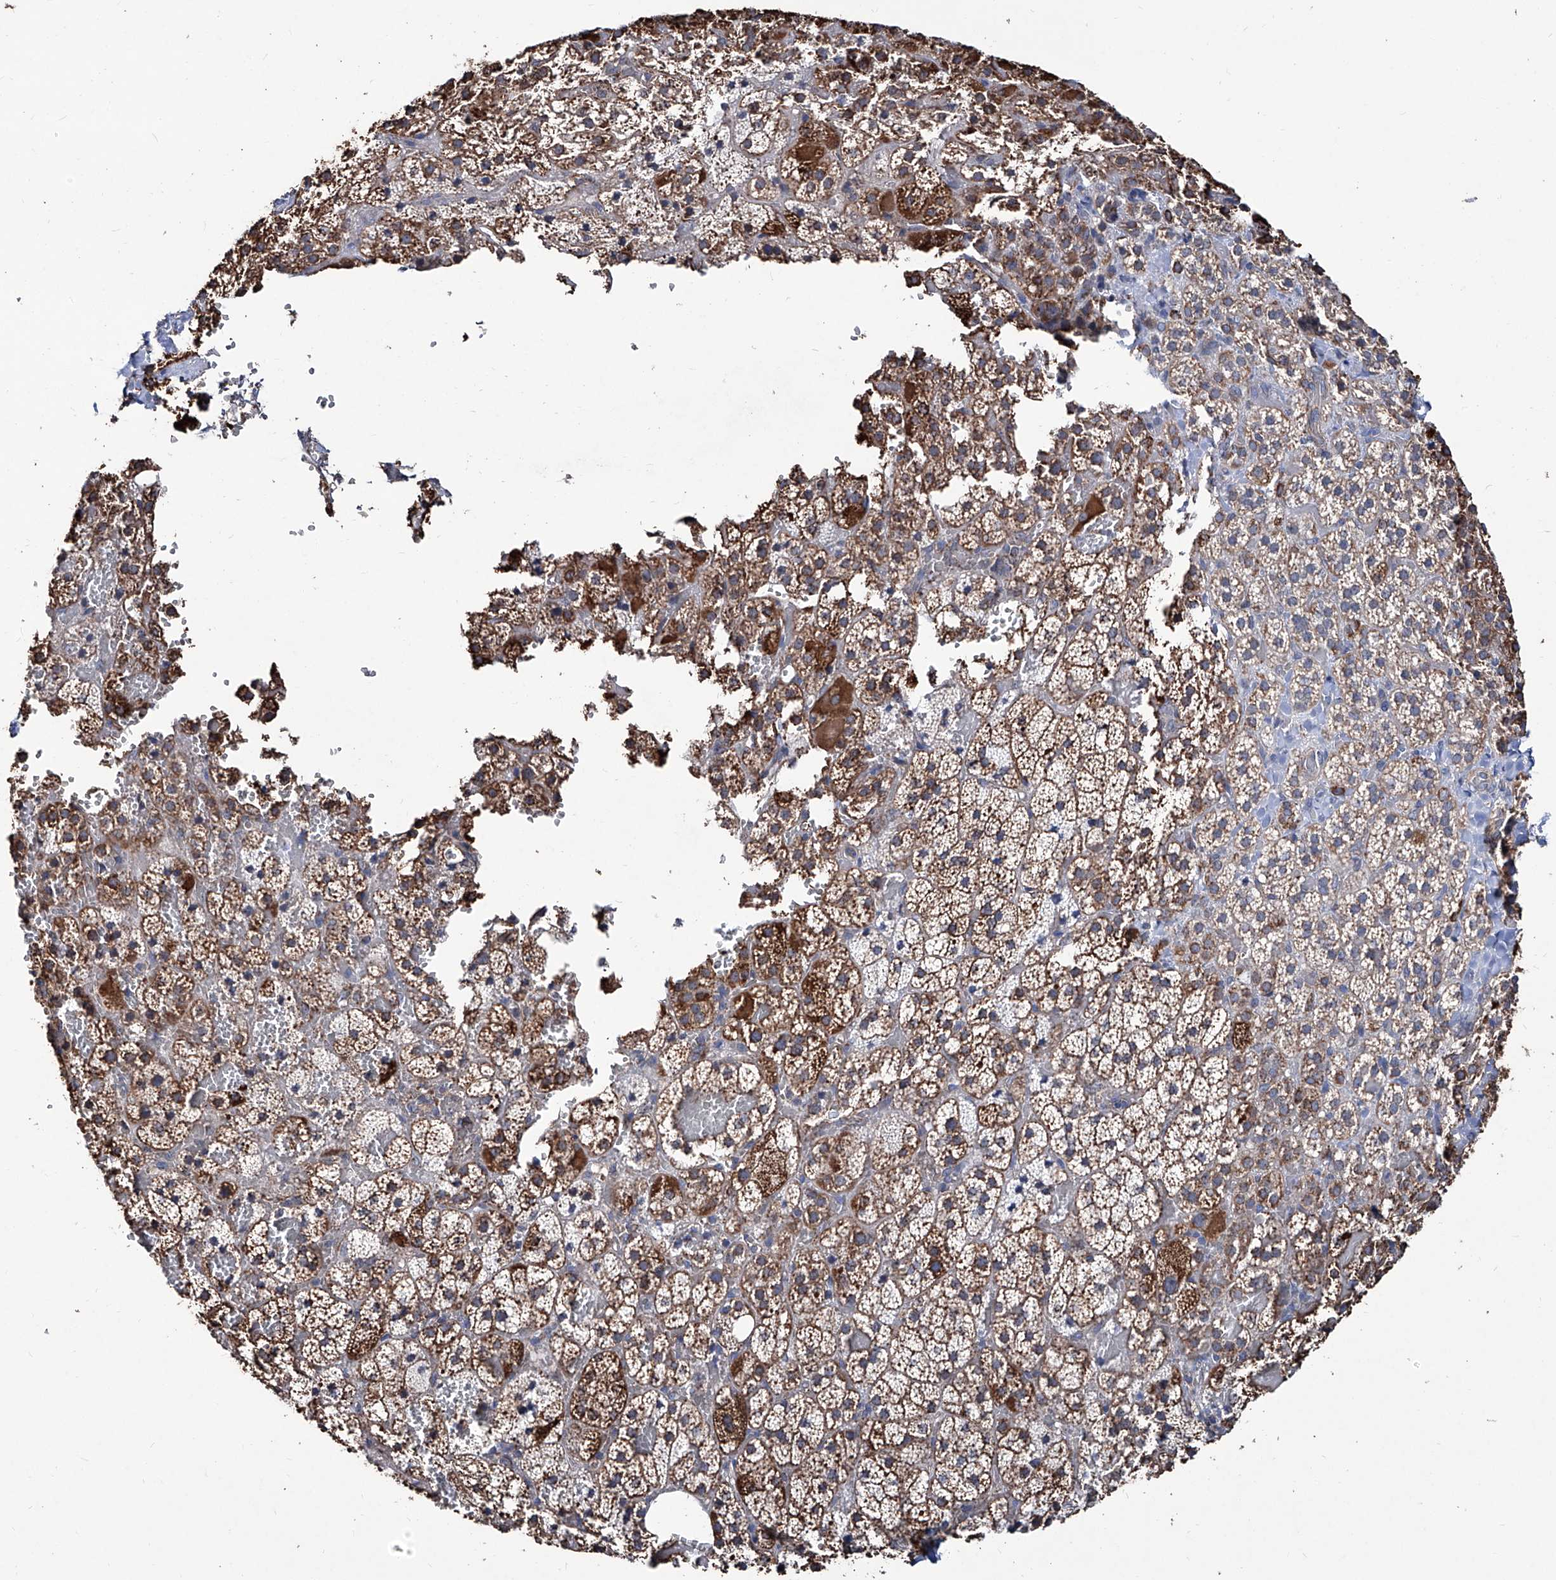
{"staining": {"intensity": "strong", "quantity": ">75%", "location": "cytoplasmic/membranous"}, "tissue": "adrenal gland", "cell_type": "Glandular cells", "image_type": "normal", "snomed": [{"axis": "morphology", "description": "Normal tissue, NOS"}, {"axis": "topography", "description": "Adrenal gland"}], "caption": "Immunohistochemistry image of benign adrenal gland: adrenal gland stained using immunohistochemistry (IHC) shows high levels of strong protein expression localized specifically in the cytoplasmic/membranous of glandular cells, appearing as a cytoplasmic/membranous brown color.", "gene": "NHS", "patient": {"sex": "female", "age": 59}}